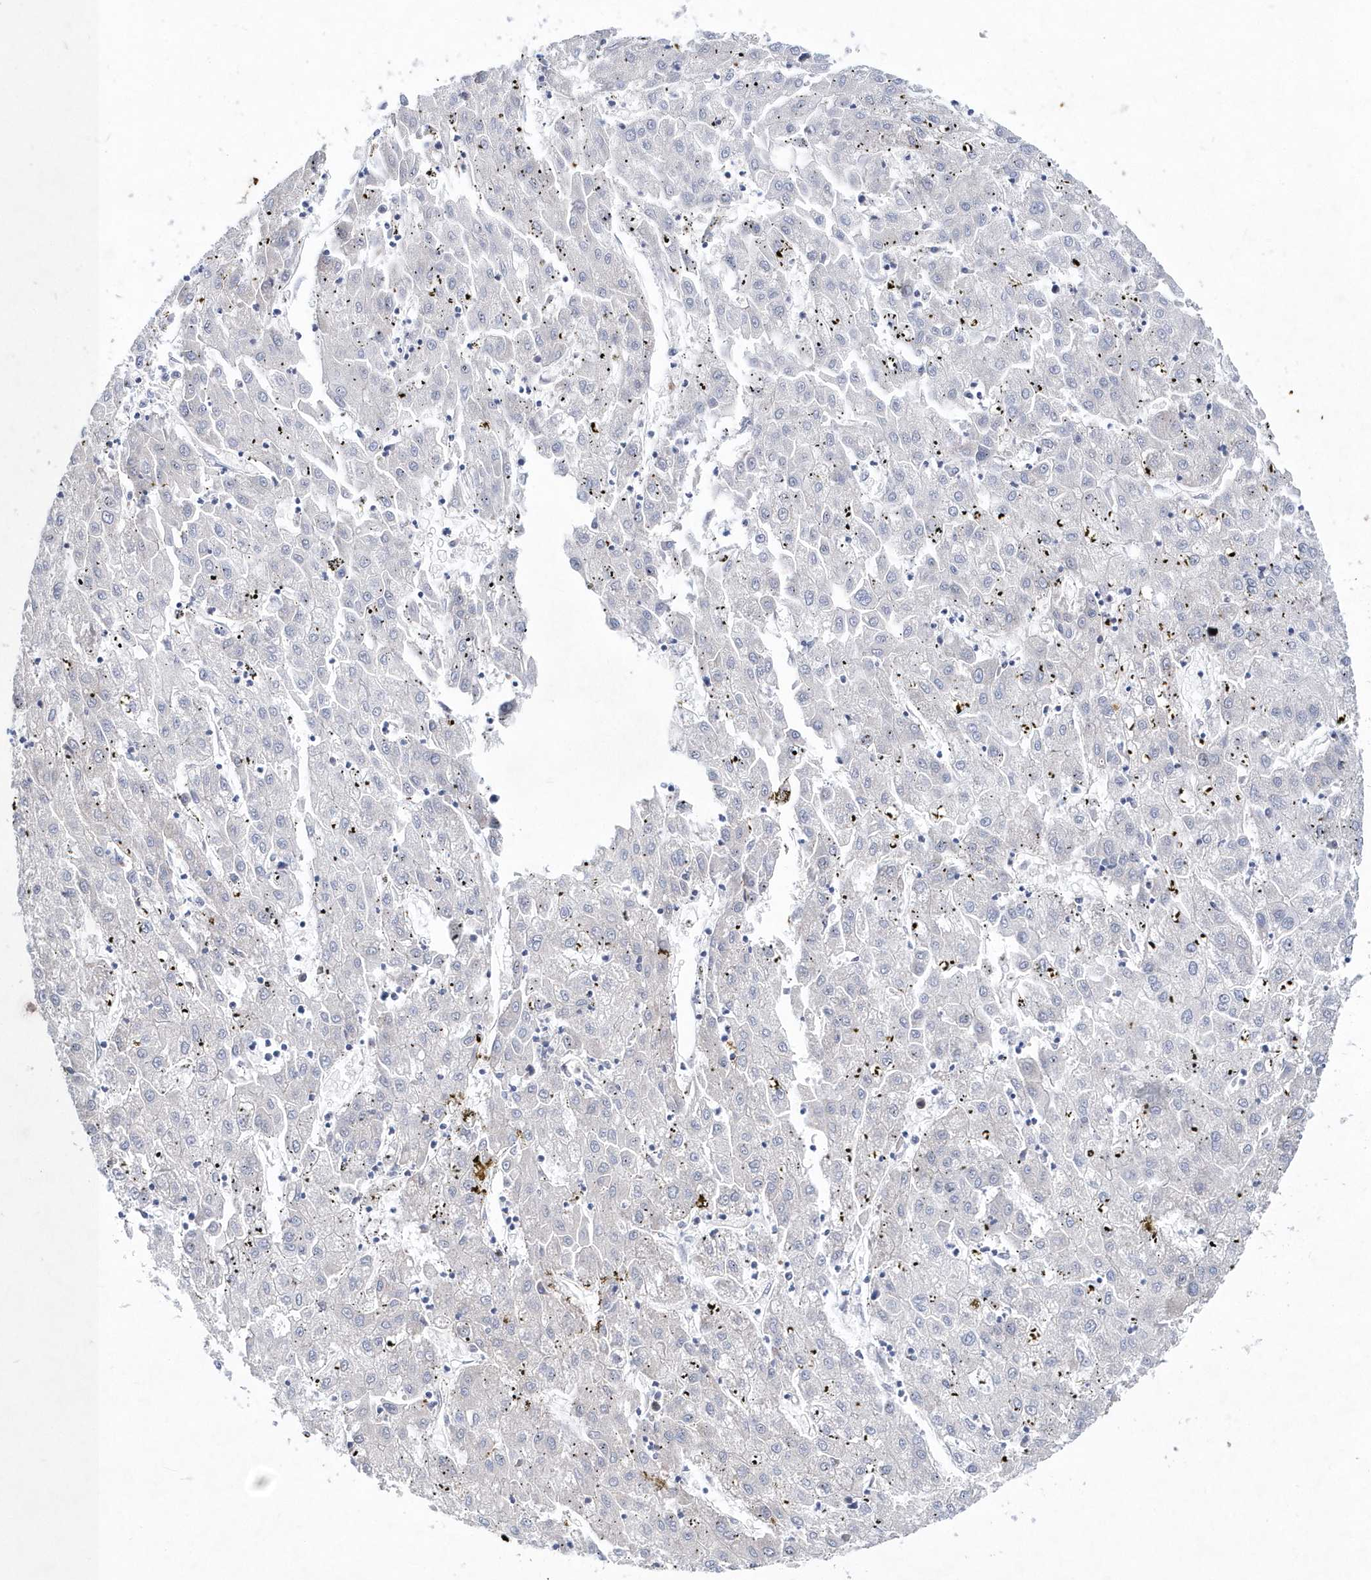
{"staining": {"intensity": "negative", "quantity": "none", "location": "none"}, "tissue": "liver cancer", "cell_type": "Tumor cells", "image_type": "cancer", "snomed": [{"axis": "morphology", "description": "Carcinoma, Hepatocellular, NOS"}, {"axis": "topography", "description": "Liver"}], "caption": "Tumor cells show no significant protein staining in hepatocellular carcinoma (liver).", "gene": "JKAMP", "patient": {"sex": "male", "age": 72}}